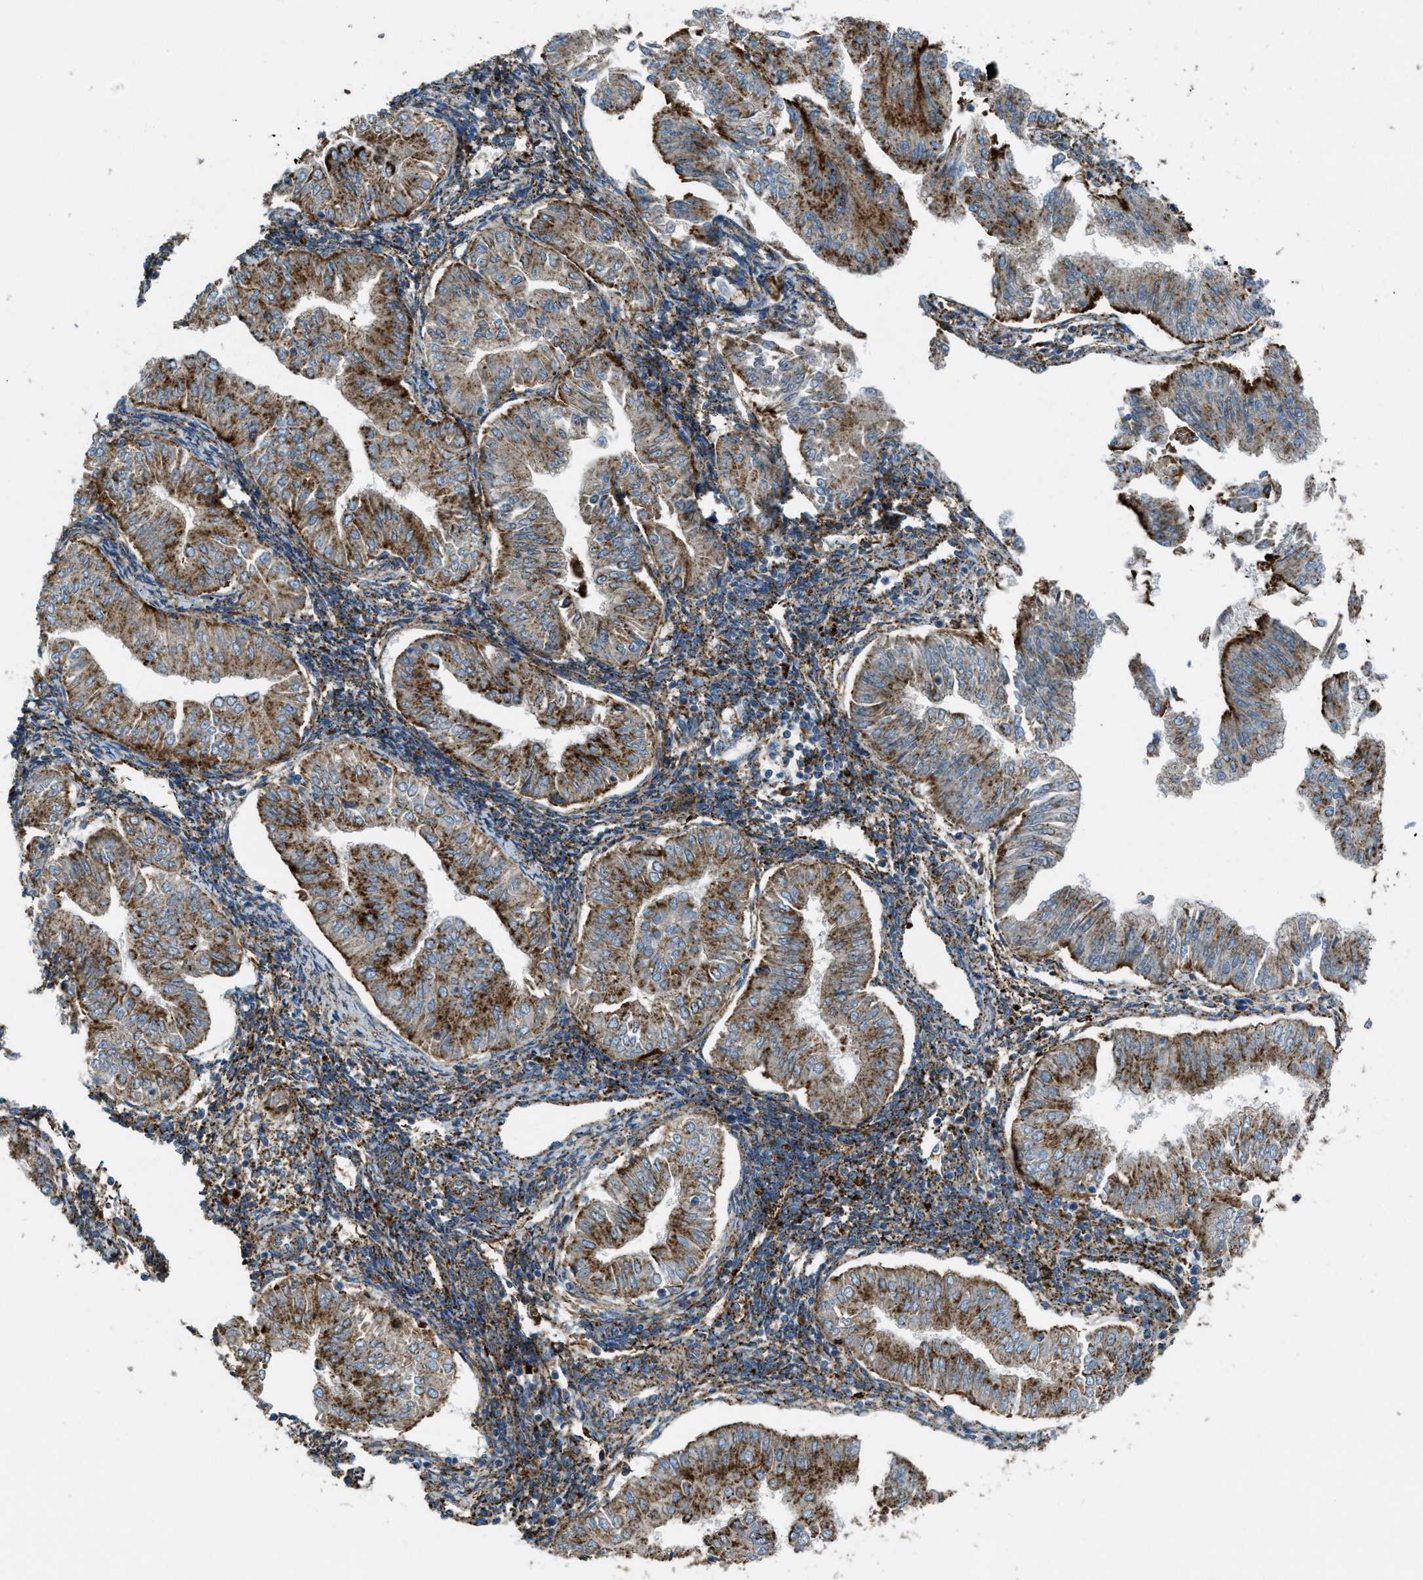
{"staining": {"intensity": "strong", "quantity": ">75%", "location": "cytoplasmic/membranous"}, "tissue": "endometrial cancer", "cell_type": "Tumor cells", "image_type": "cancer", "snomed": [{"axis": "morphology", "description": "Normal tissue, NOS"}, {"axis": "morphology", "description": "Adenocarcinoma, NOS"}, {"axis": "topography", "description": "Endometrium"}], "caption": "About >75% of tumor cells in human endometrial cancer show strong cytoplasmic/membranous protein staining as visualized by brown immunohistochemical staining.", "gene": "SCARB2", "patient": {"sex": "female", "age": 53}}